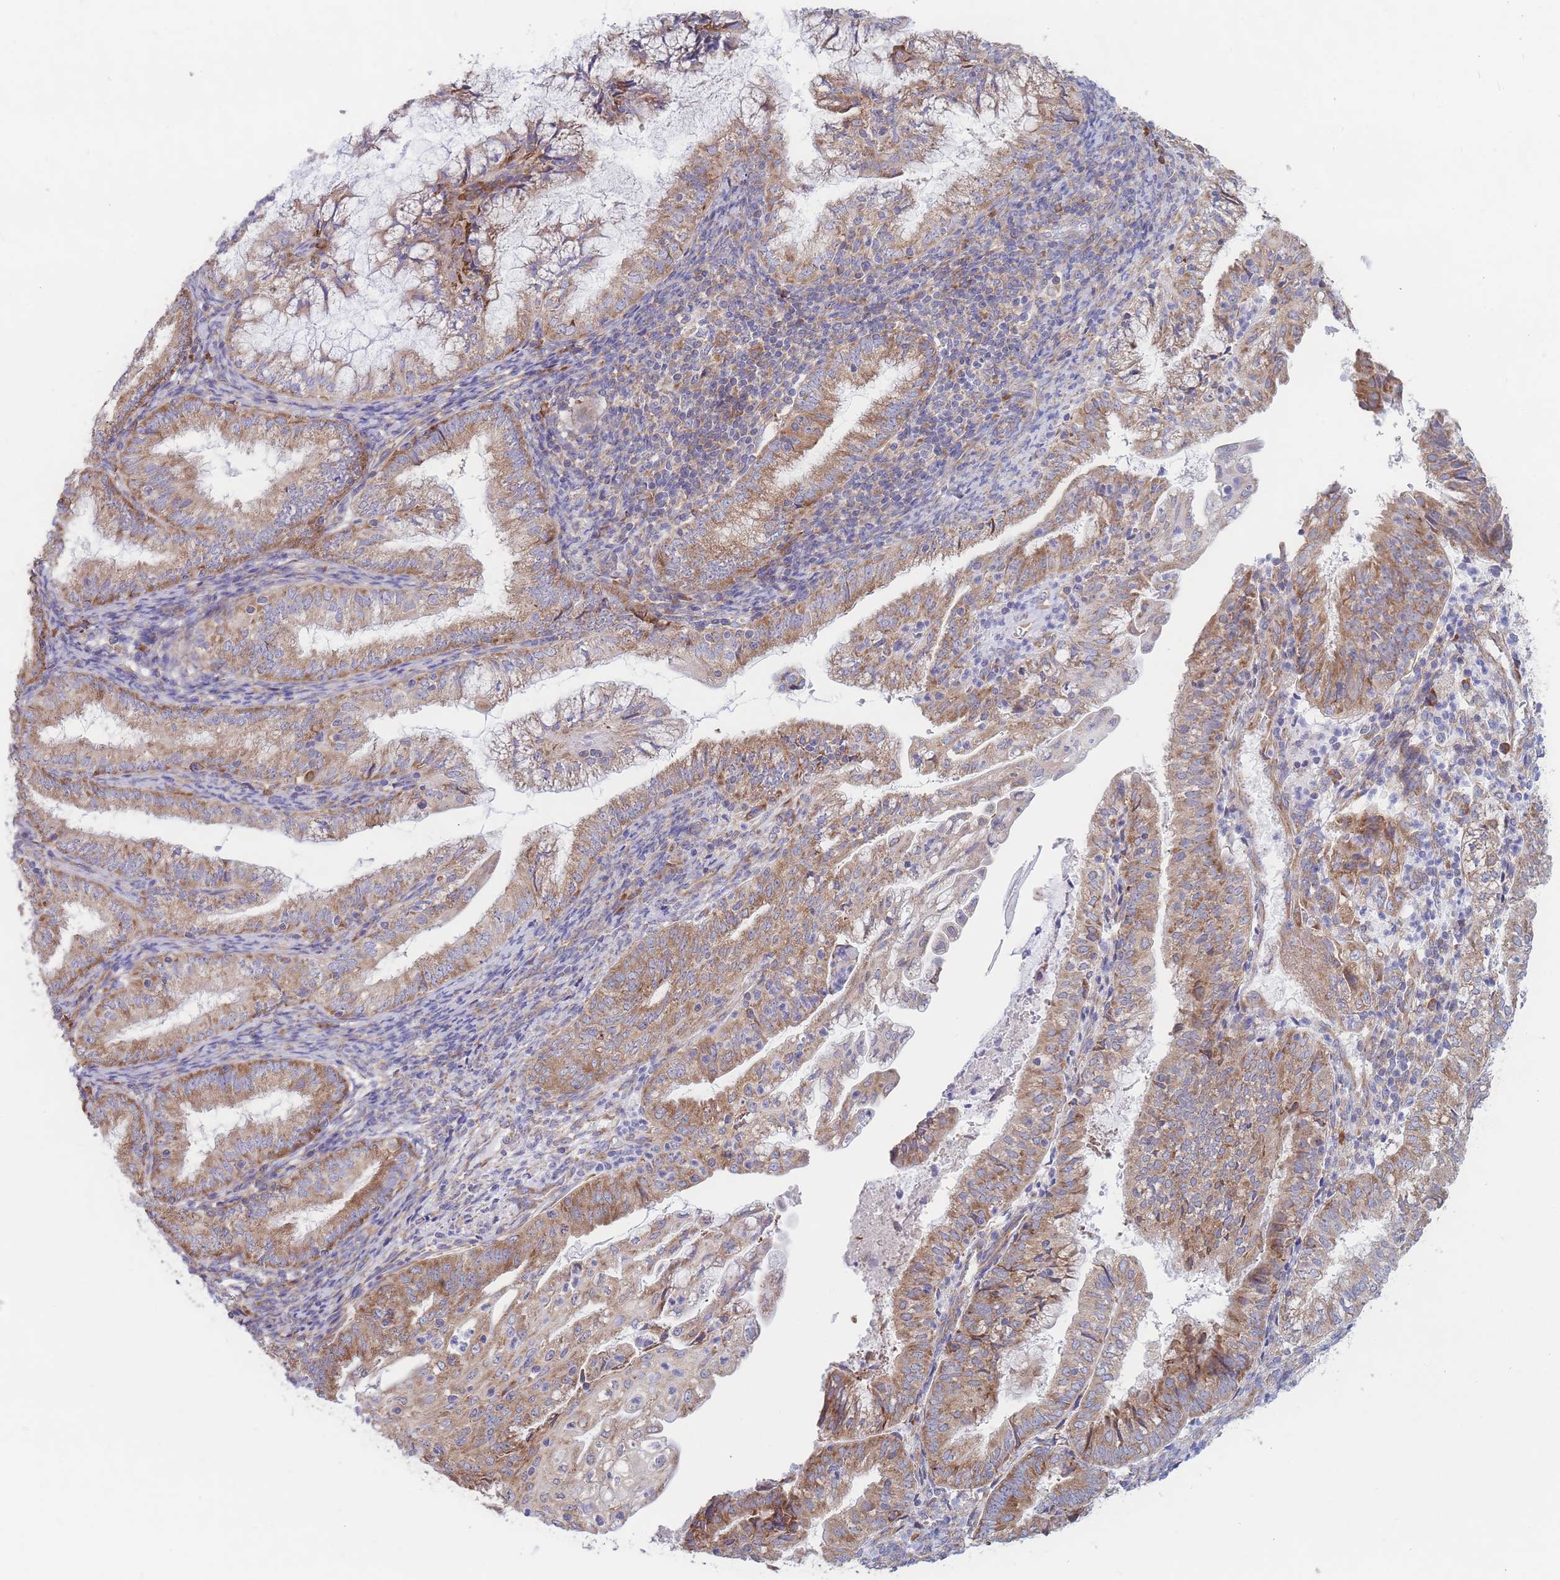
{"staining": {"intensity": "moderate", "quantity": ">75%", "location": "cytoplasmic/membranous"}, "tissue": "endometrial cancer", "cell_type": "Tumor cells", "image_type": "cancer", "snomed": [{"axis": "morphology", "description": "Adenocarcinoma, NOS"}, {"axis": "topography", "description": "Endometrium"}], "caption": "There is medium levels of moderate cytoplasmic/membranous positivity in tumor cells of endometrial adenocarcinoma, as demonstrated by immunohistochemical staining (brown color).", "gene": "RPL8", "patient": {"sex": "female", "age": 55}}